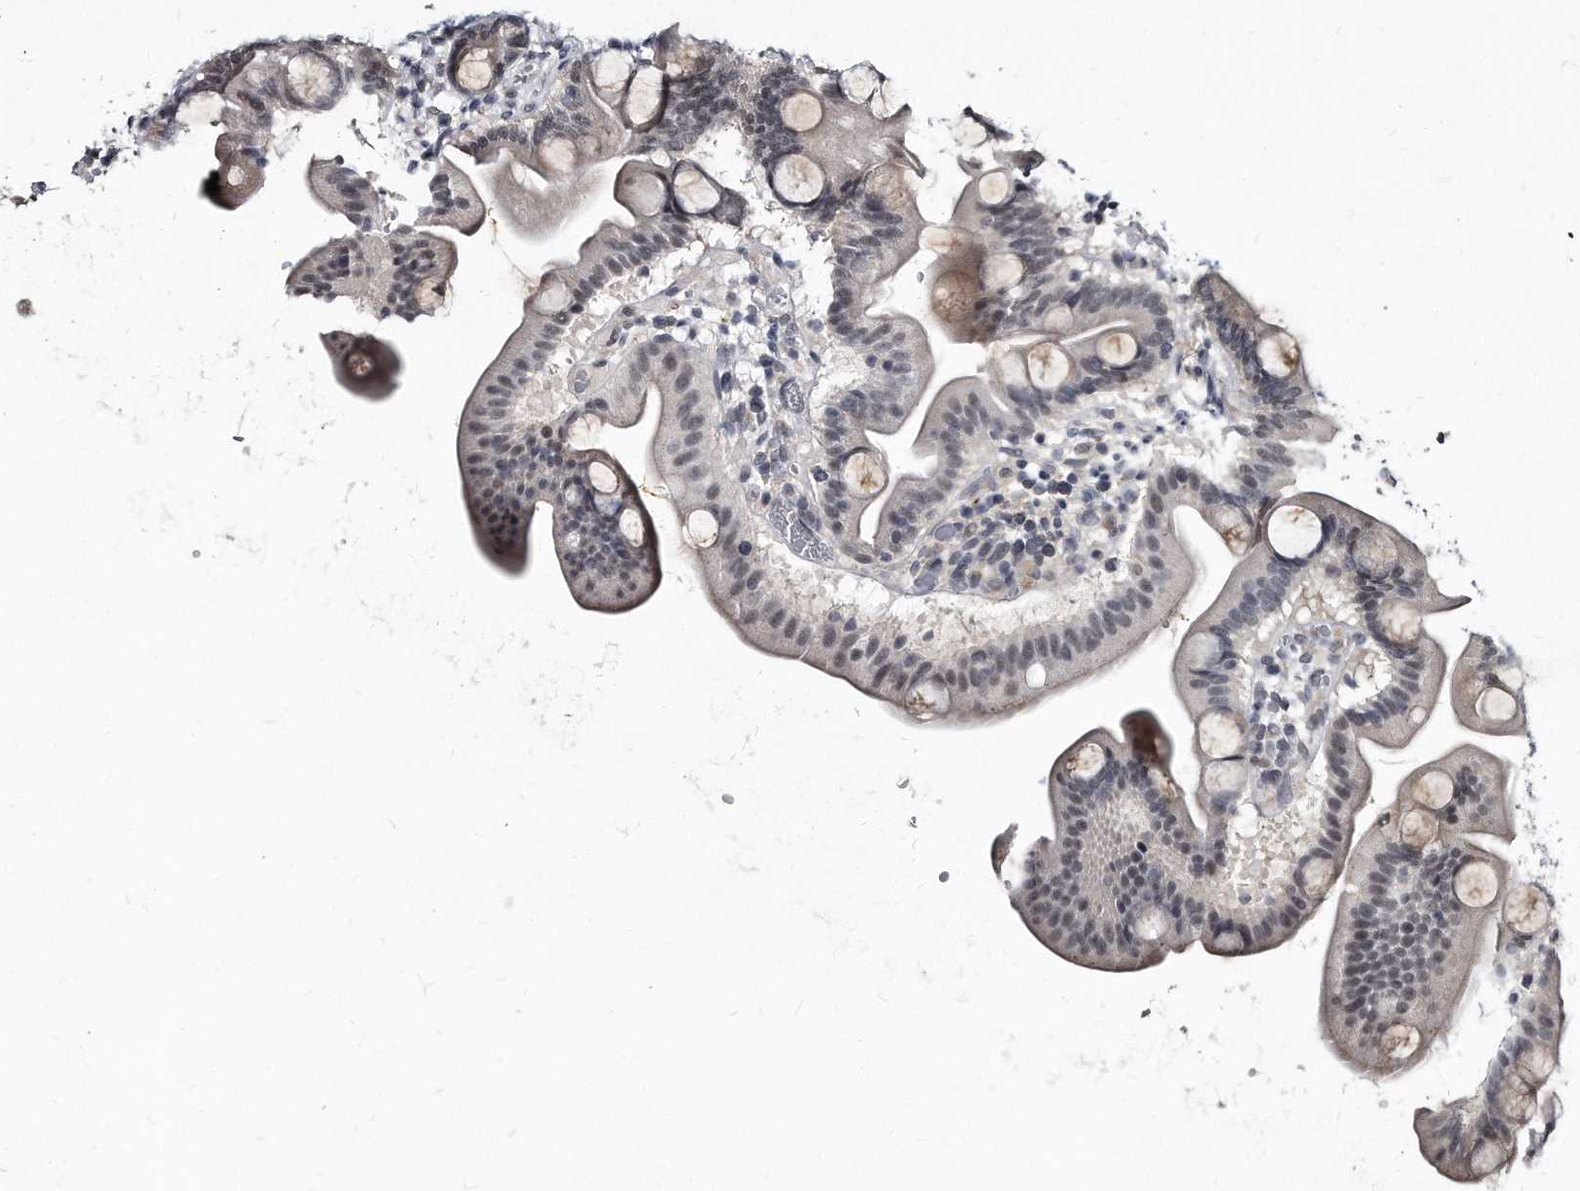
{"staining": {"intensity": "weak", "quantity": "<25%", "location": "cytoplasmic/membranous"}, "tissue": "duodenum", "cell_type": "Glandular cells", "image_type": "normal", "snomed": [{"axis": "morphology", "description": "Normal tissue, NOS"}, {"axis": "topography", "description": "Duodenum"}], "caption": "Immunohistochemistry of unremarkable duodenum displays no positivity in glandular cells.", "gene": "KLHDC3", "patient": {"sex": "male", "age": 54}}